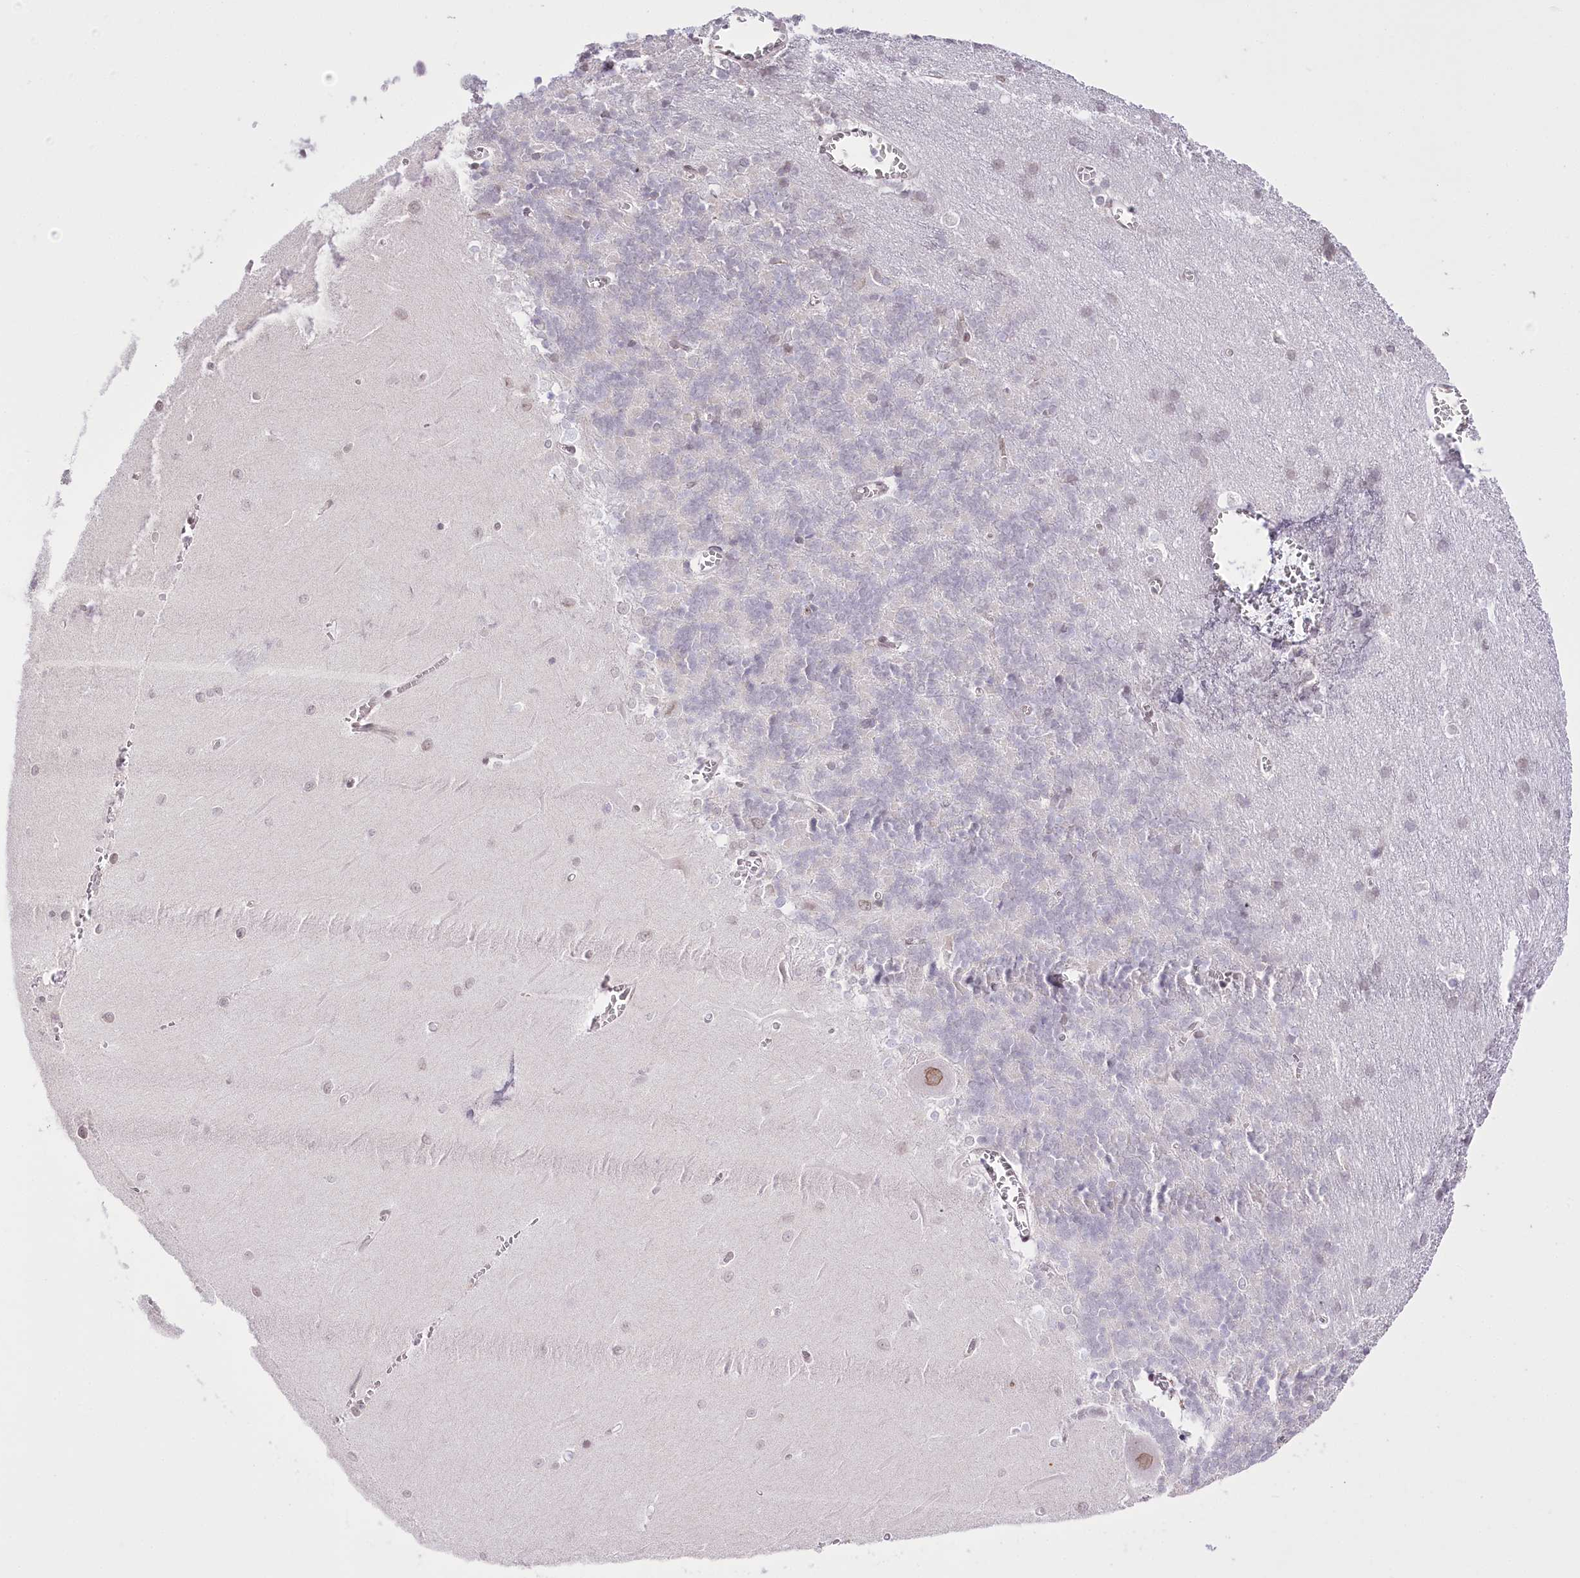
{"staining": {"intensity": "negative", "quantity": "none", "location": "none"}, "tissue": "cerebellum", "cell_type": "Cells in granular layer", "image_type": "normal", "snomed": [{"axis": "morphology", "description": "Normal tissue, NOS"}, {"axis": "topography", "description": "Cerebellum"}], "caption": "This is an IHC photomicrograph of normal cerebellum. There is no staining in cells in granular layer.", "gene": "SLC39A10", "patient": {"sex": "male", "age": 37}}